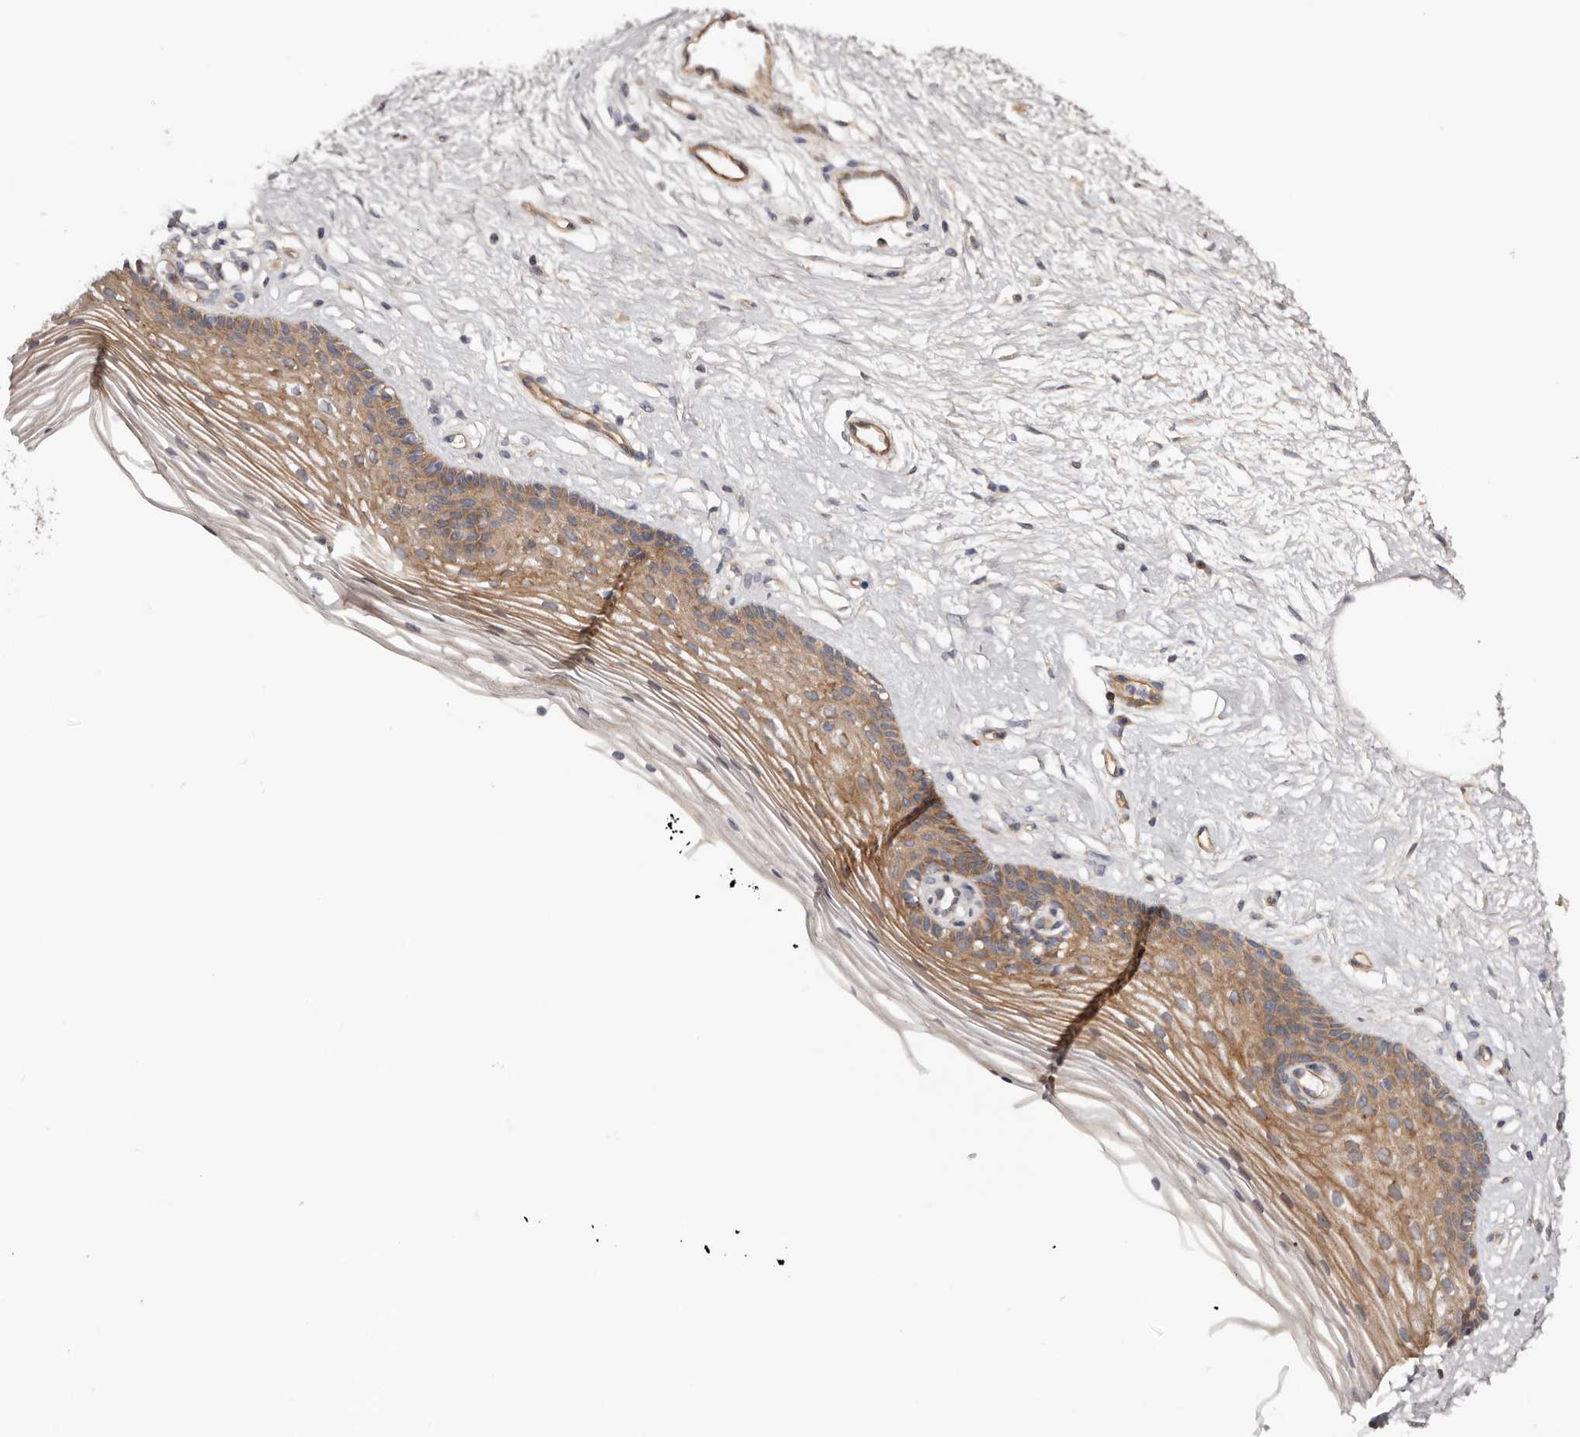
{"staining": {"intensity": "moderate", "quantity": "25%-75%", "location": "cytoplasmic/membranous"}, "tissue": "vagina", "cell_type": "Squamous epithelial cells", "image_type": "normal", "snomed": [{"axis": "morphology", "description": "Normal tissue, NOS"}, {"axis": "topography", "description": "Vagina"}], "caption": "Immunohistochemical staining of normal vagina demonstrates 25%-75% levels of moderate cytoplasmic/membranous protein staining in approximately 25%-75% of squamous epithelial cells. (DAB (3,3'-diaminobenzidine) IHC with brightfield microscopy, high magnification).", "gene": "DMRT2", "patient": {"sex": "female", "age": 46}}